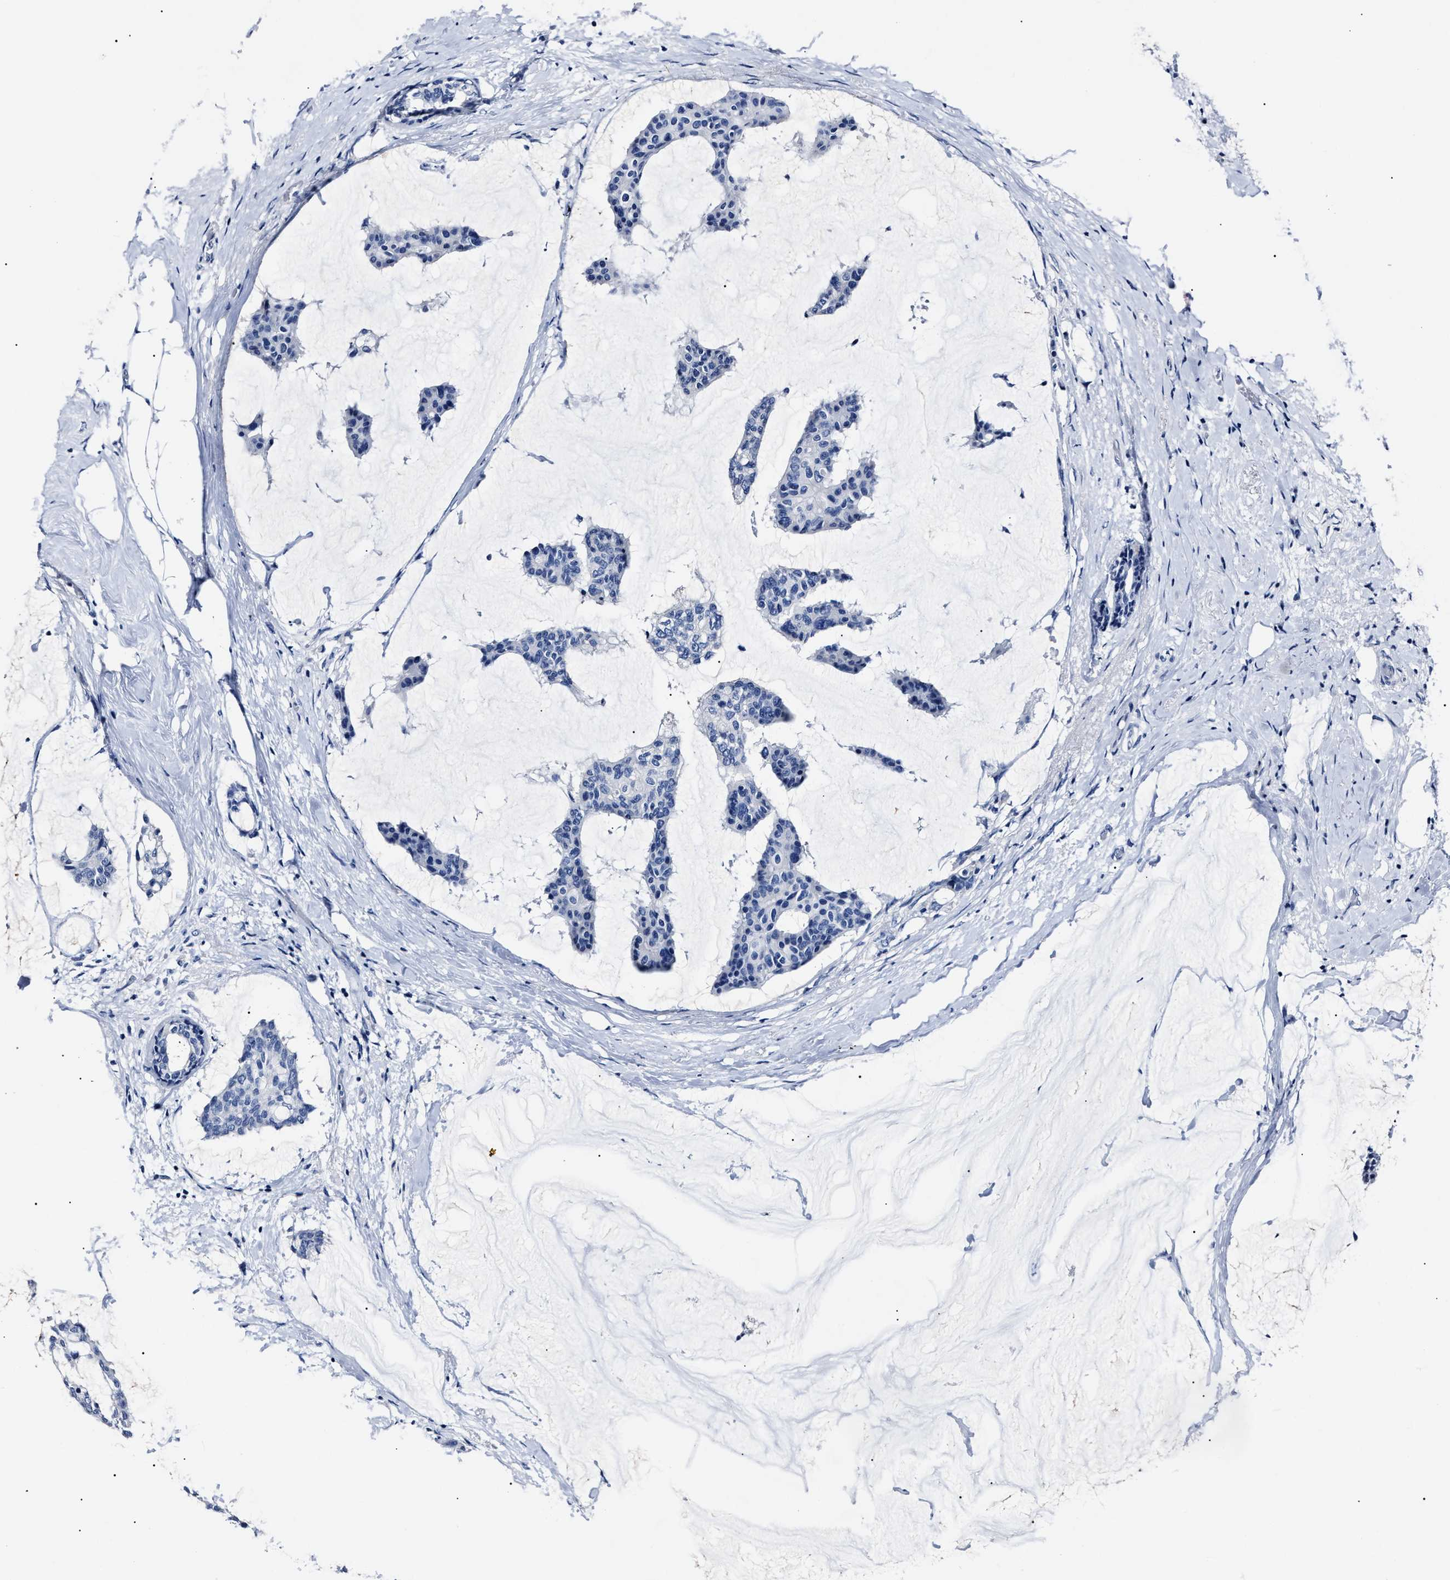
{"staining": {"intensity": "negative", "quantity": "none", "location": "none"}, "tissue": "breast cancer", "cell_type": "Tumor cells", "image_type": "cancer", "snomed": [{"axis": "morphology", "description": "Duct carcinoma"}, {"axis": "topography", "description": "Breast"}], "caption": "Photomicrograph shows no protein staining in tumor cells of invasive ductal carcinoma (breast) tissue.", "gene": "ALPG", "patient": {"sex": "female", "age": 93}}